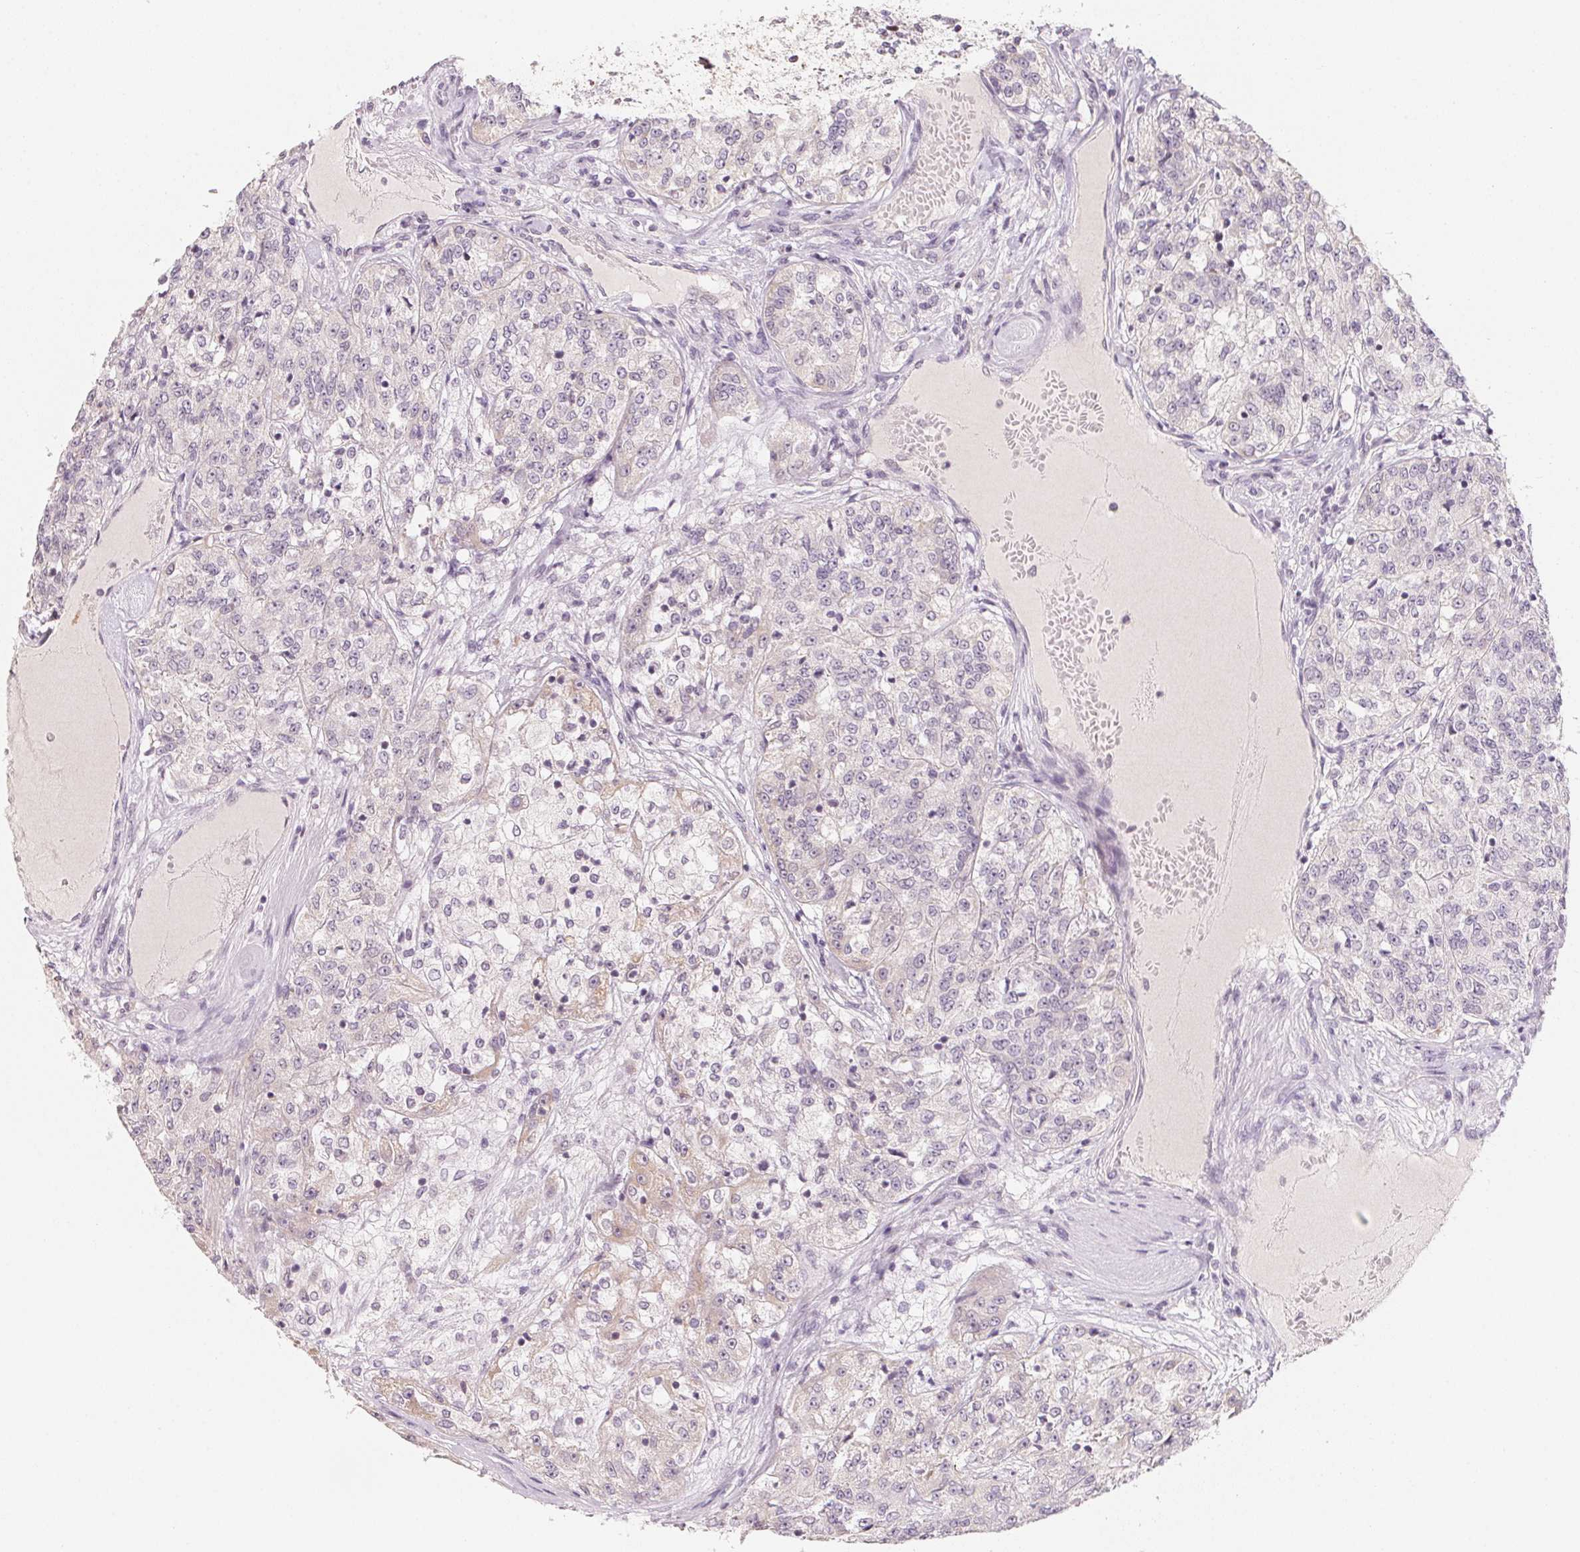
{"staining": {"intensity": "negative", "quantity": "none", "location": "none"}, "tissue": "renal cancer", "cell_type": "Tumor cells", "image_type": "cancer", "snomed": [{"axis": "morphology", "description": "Adenocarcinoma, NOS"}, {"axis": "topography", "description": "Kidney"}], "caption": "High magnification brightfield microscopy of renal adenocarcinoma stained with DAB (3,3'-diaminobenzidine) (brown) and counterstained with hematoxylin (blue): tumor cells show no significant positivity.", "gene": "ANKRD31", "patient": {"sex": "female", "age": 63}}